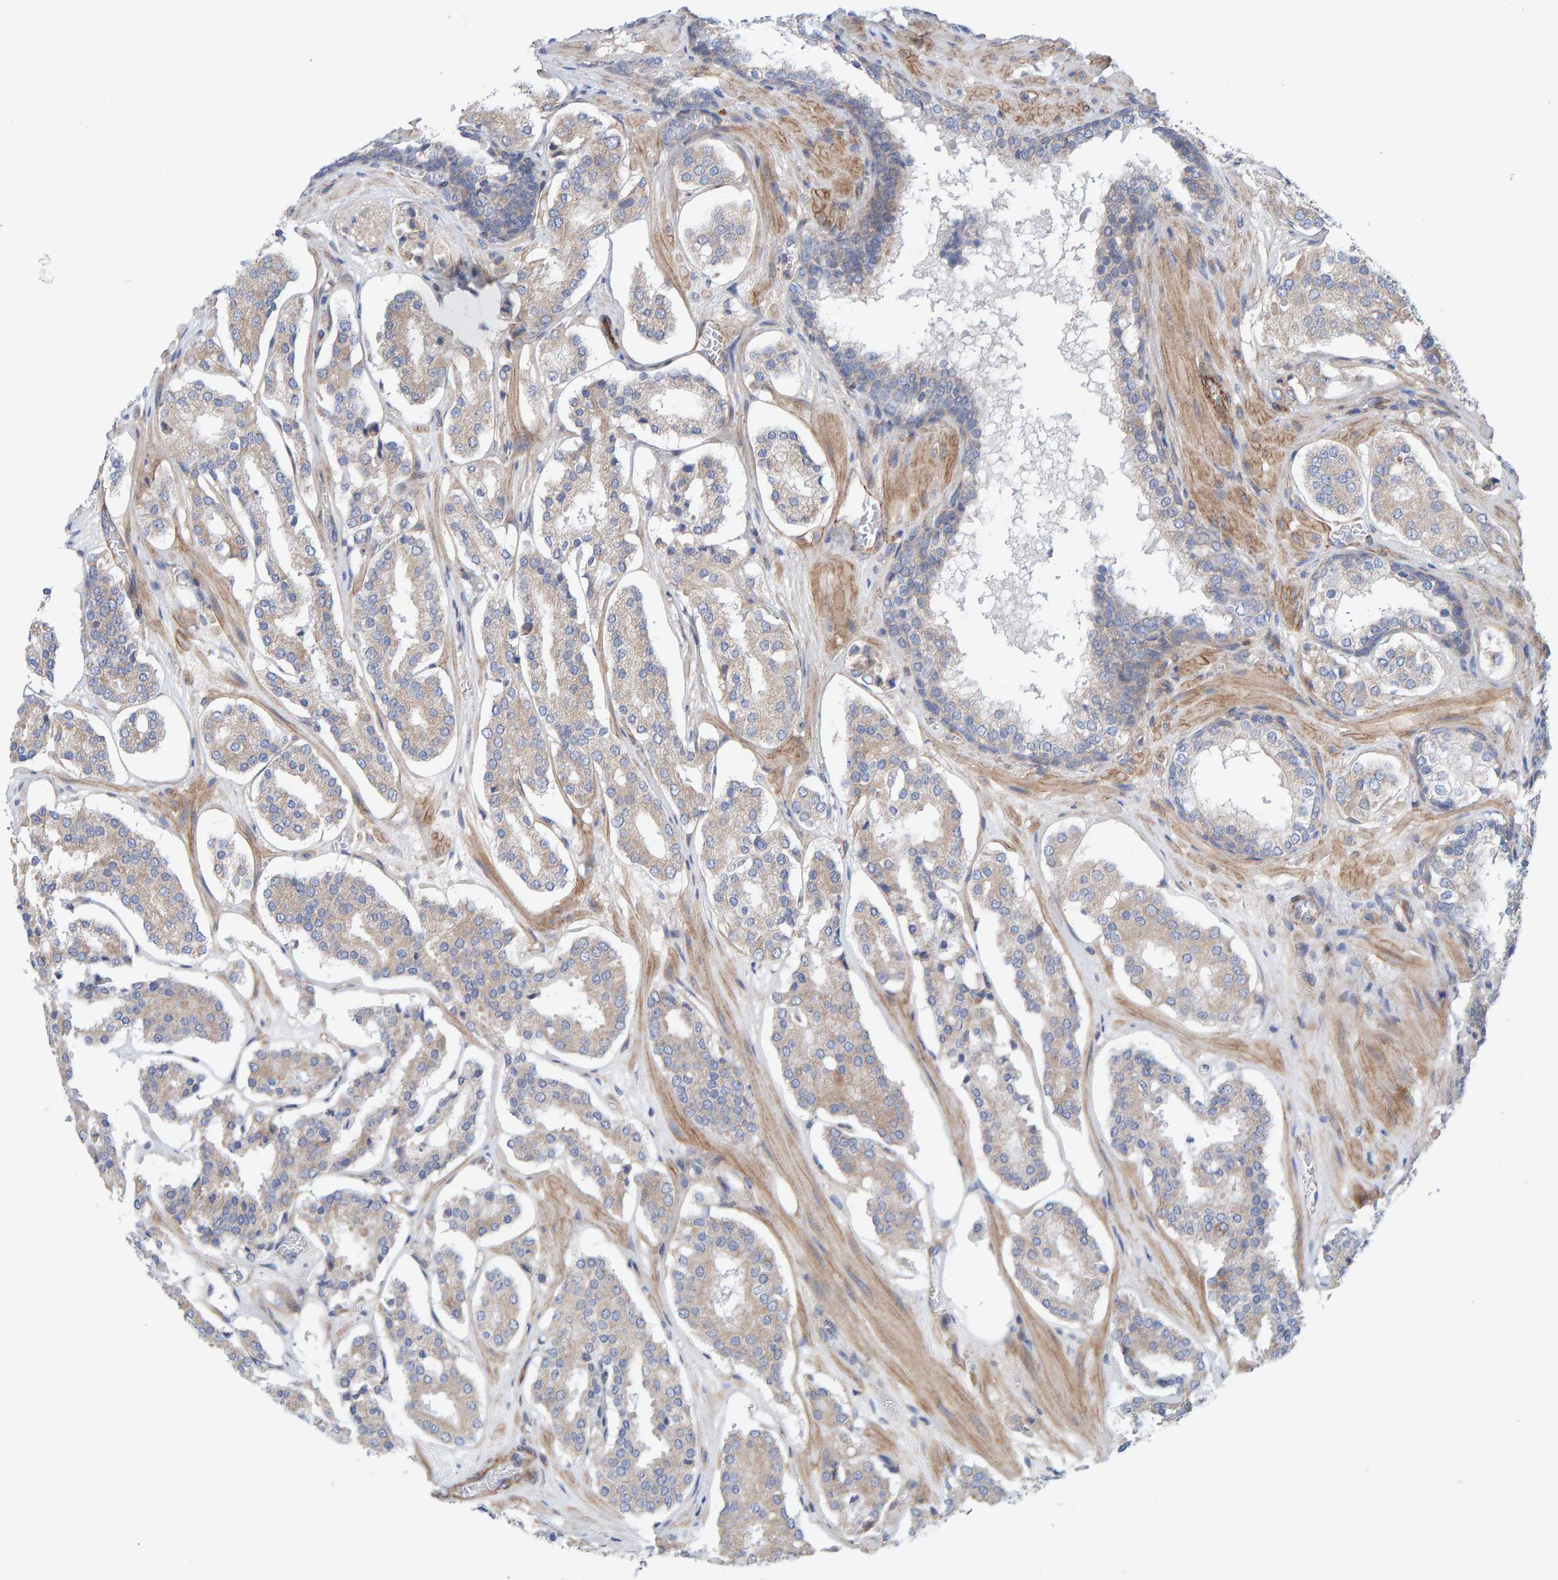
{"staining": {"intensity": "weak", "quantity": "<25%", "location": "cytoplasmic/membranous"}, "tissue": "prostate cancer", "cell_type": "Tumor cells", "image_type": "cancer", "snomed": [{"axis": "morphology", "description": "Adenocarcinoma, High grade"}, {"axis": "topography", "description": "Prostate"}], "caption": "Tumor cells show no significant protein staining in adenocarcinoma (high-grade) (prostate).", "gene": "CDK5RAP3", "patient": {"sex": "male", "age": 60}}